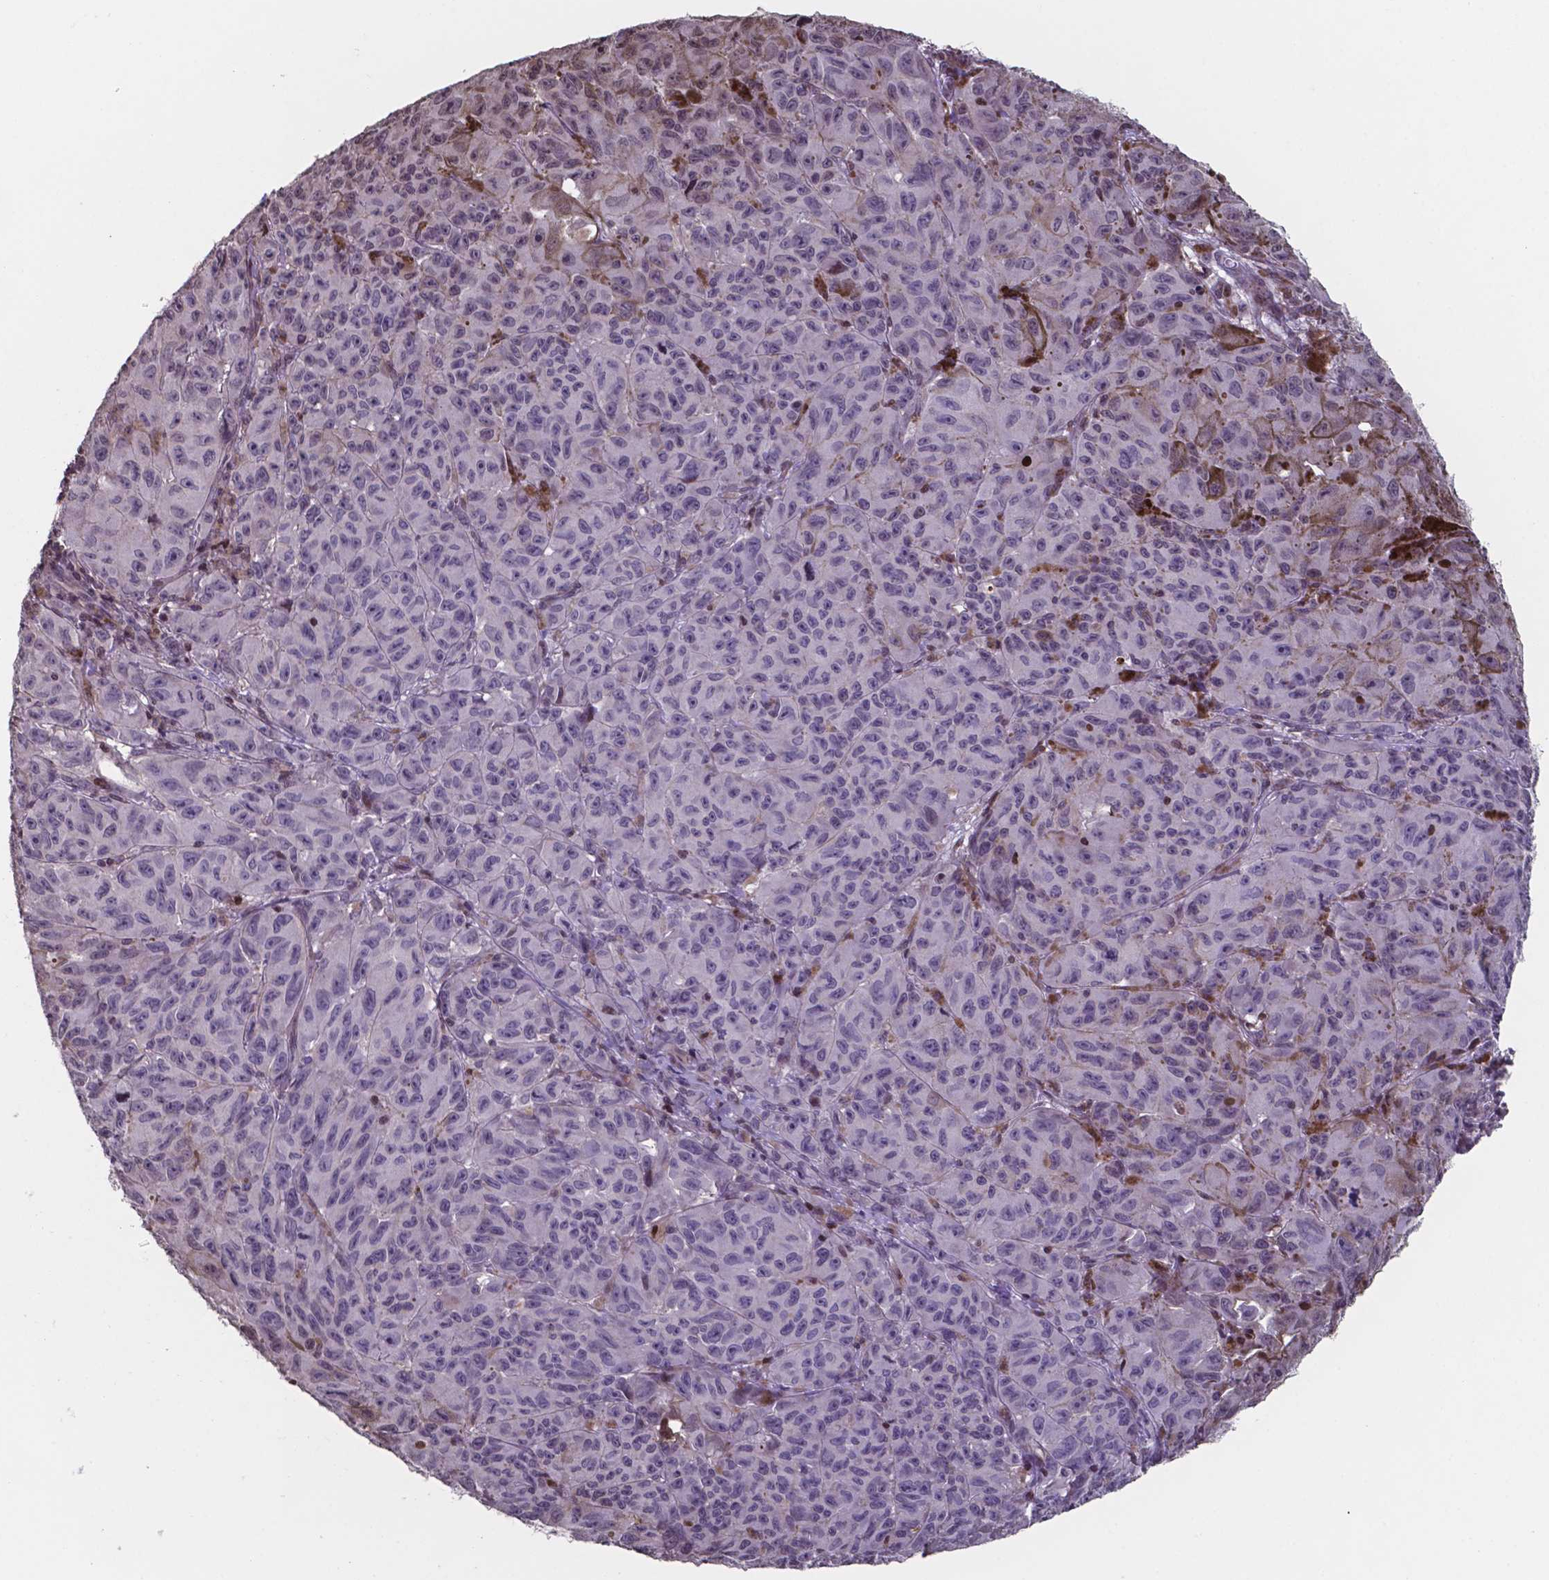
{"staining": {"intensity": "negative", "quantity": "none", "location": "none"}, "tissue": "melanoma", "cell_type": "Tumor cells", "image_type": "cancer", "snomed": [{"axis": "morphology", "description": "Malignant melanoma, NOS"}, {"axis": "topography", "description": "Vulva, labia, clitoris and Bartholin´s gland, NO"}], "caption": "Immunohistochemistry image of melanoma stained for a protein (brown), which shows no positivity in tumor cells.", "gene": "MLC1", "patient": {"sex": "female", "age": 75}}